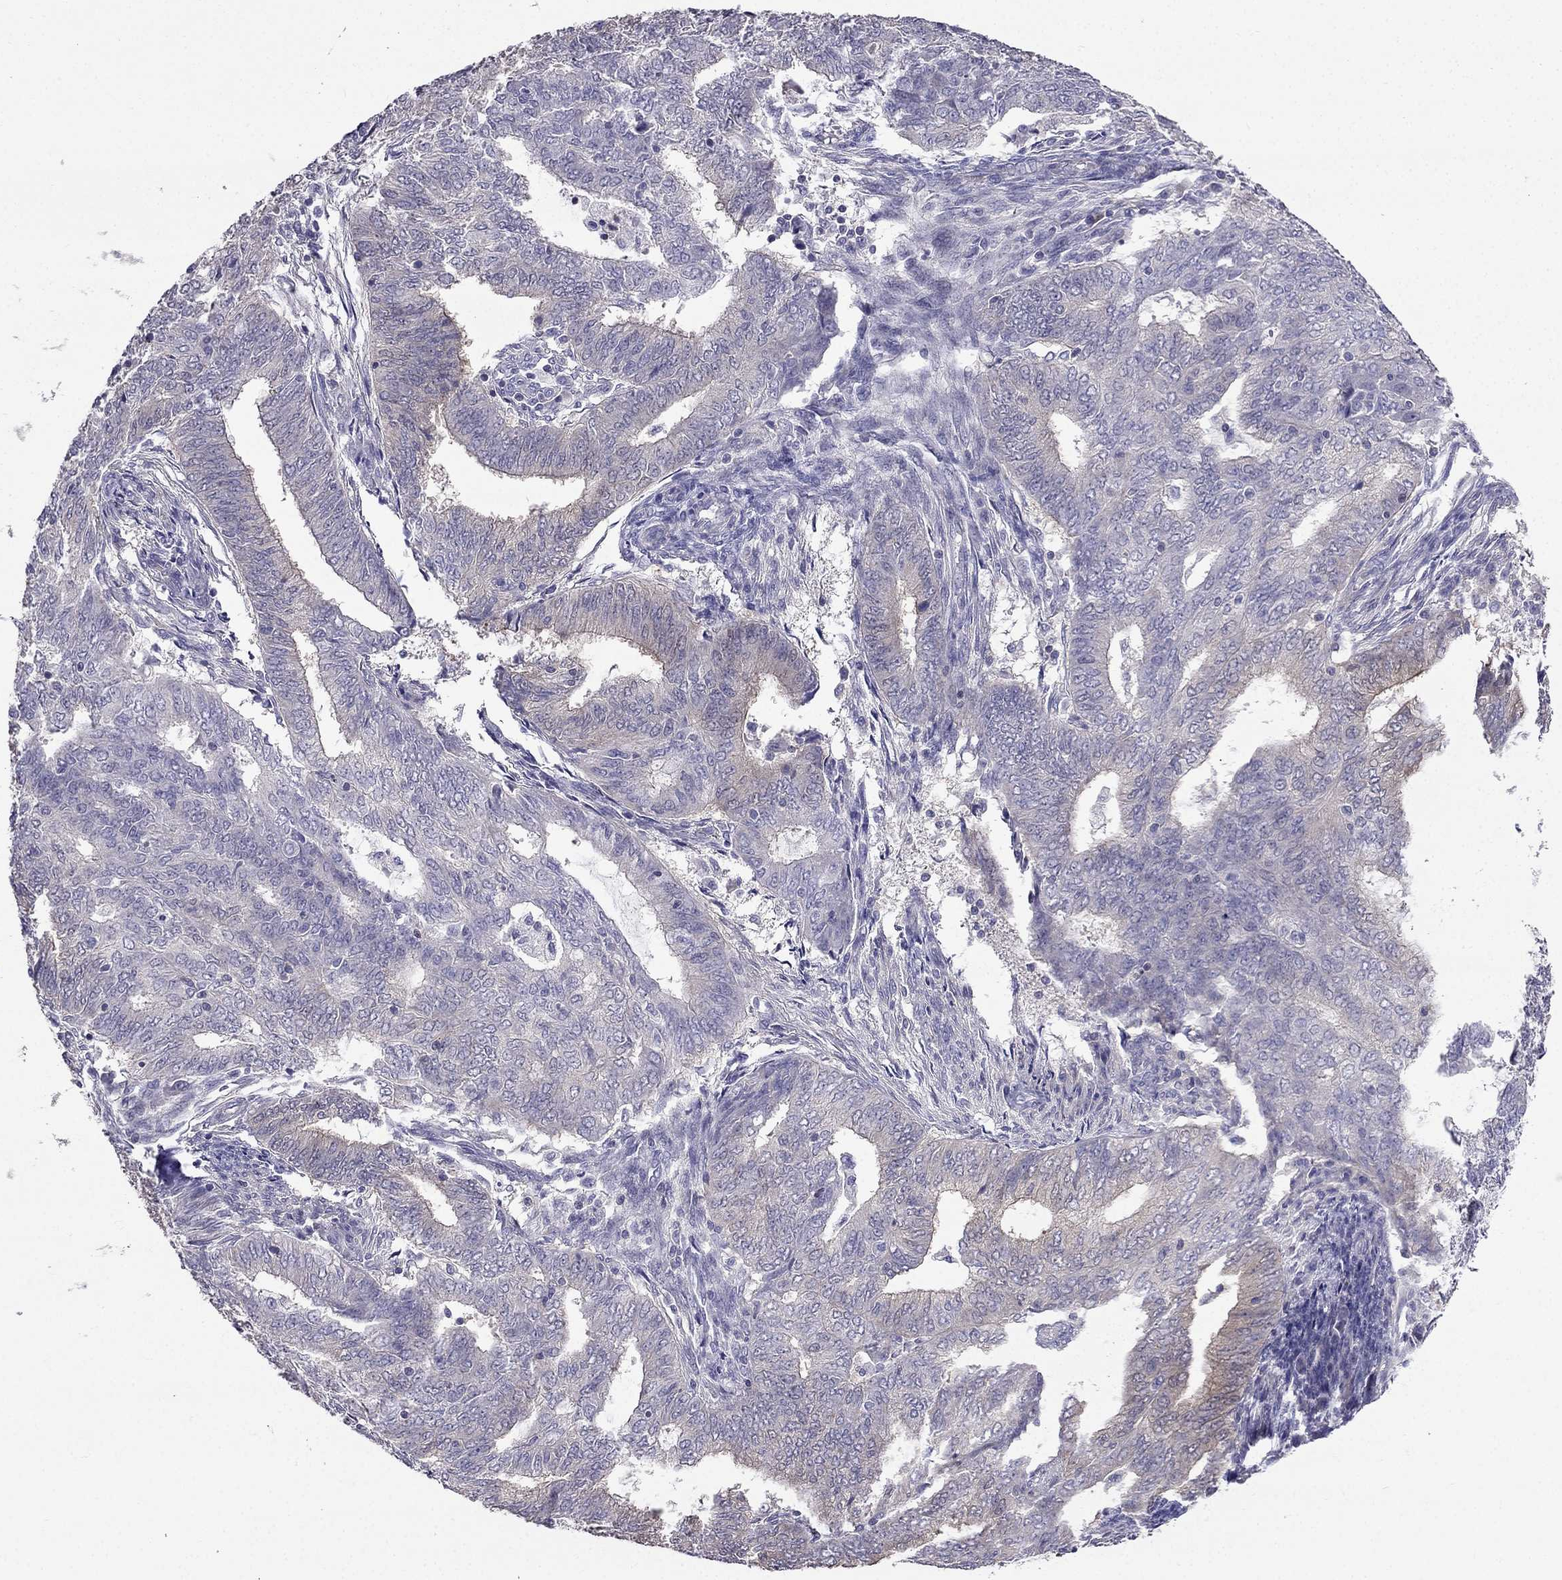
{"staining": {"intensity": "weak", "quantity": "<25%", "location": "cytoplasmic/membranous"}, "tissue": "endometrial cancer", "cell_type": "Tumor cells", "image_type": "cancer", "snomed": [{"axis": "morphology", "description": "Adenocarcinoma, NOS"}, {"axis": "topography", "description": "Endometrium"}], "caption": "Immunohistochemical staining of human adenocarcinoma (endometrial) shows no significant positivity in tumor cells.", "gene": "AS3MT", "patient": {"sex": "female", "age": 62}}